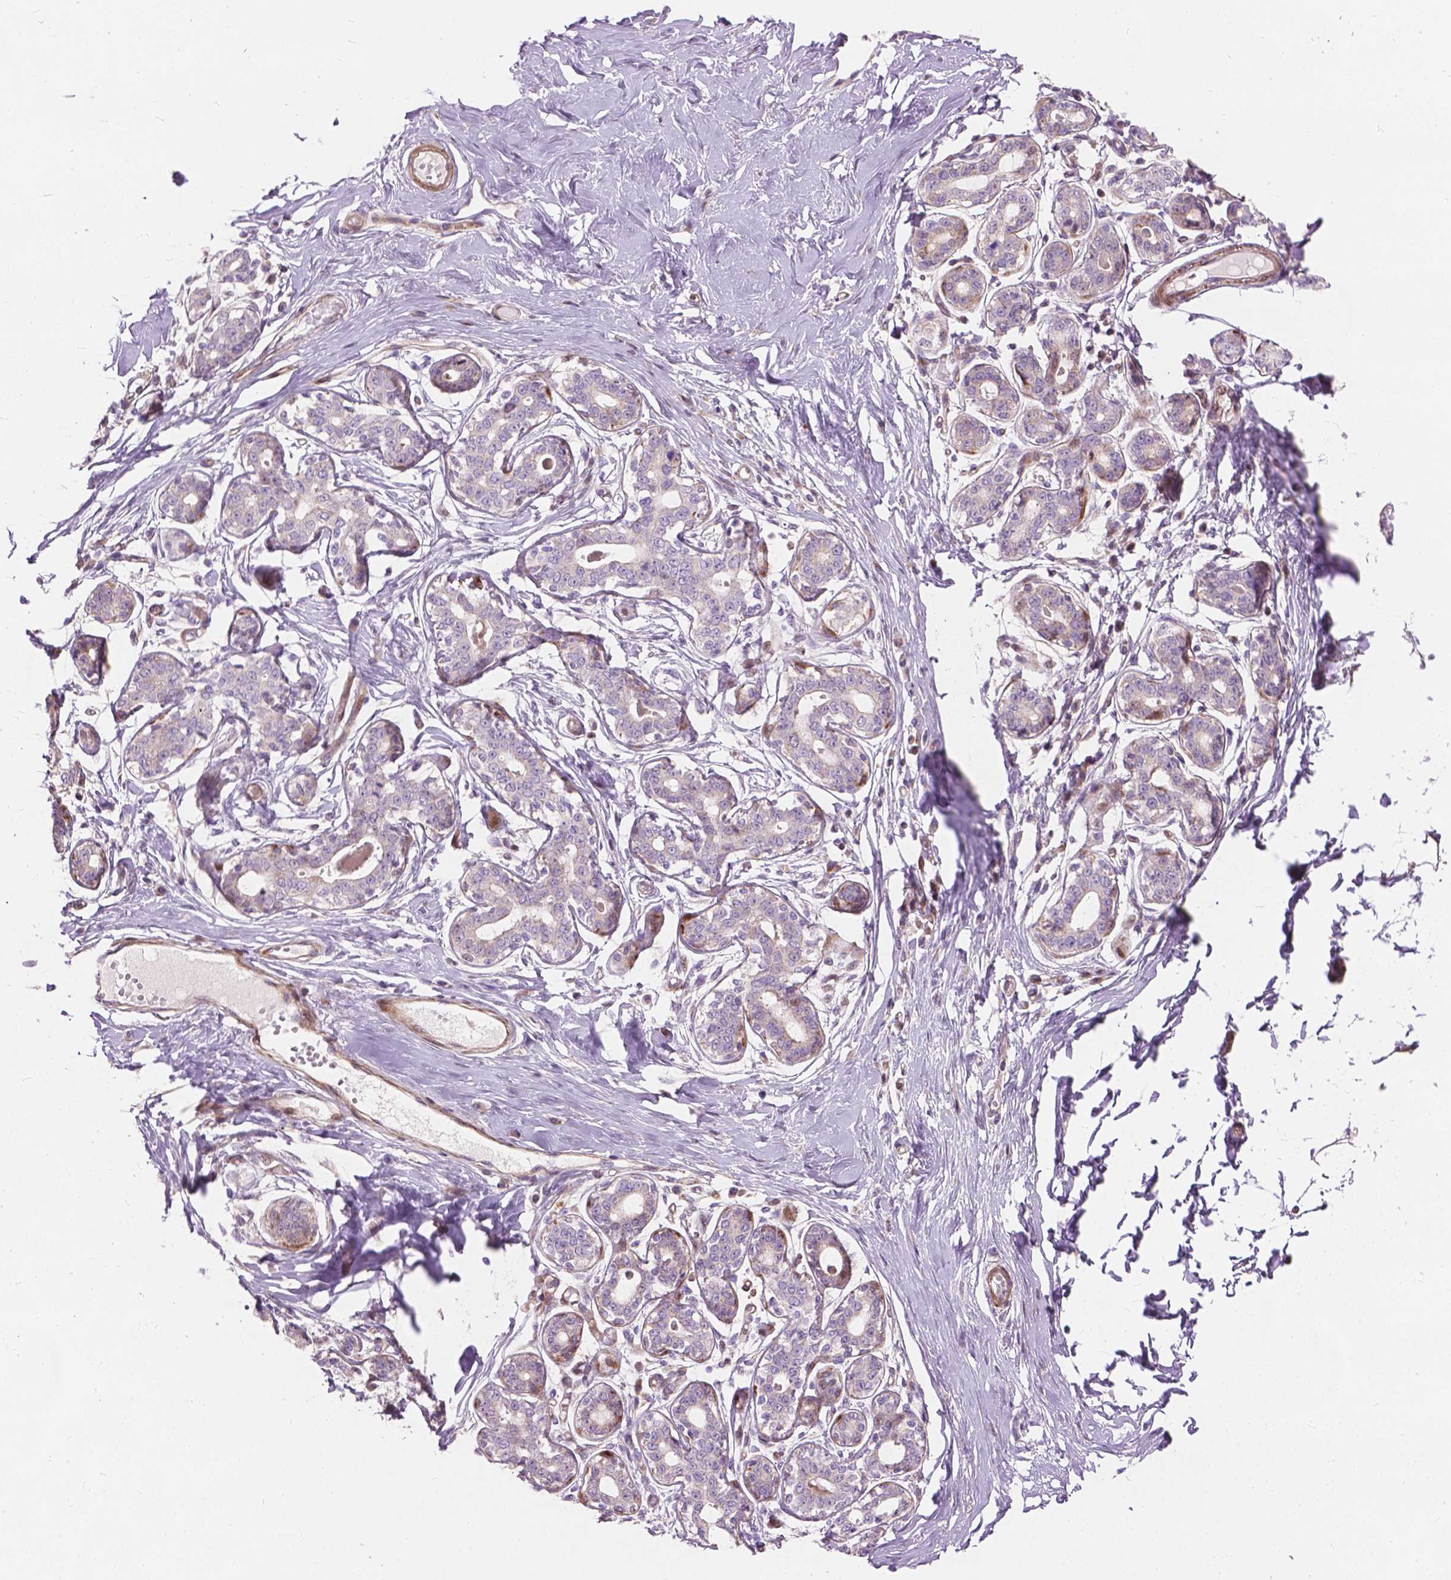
{"staining": {"intensity": "negative", "quantity": "none", "location": "none"}, "tissue": "breast", "cell_type": "Adipocytes", "image_type": "normal", "snomed": [{"axis": "morphology", "description": "Normal tissue, NOS"}, {"axis": "topography", "description": "Skin"}, {"axis": "topography", "description": "Breast"}], "caption": "Breast was stained to show a protein in brown. There is no significant staining in adipocytes. (DAB (3,3'-diaminobenzidine) immunohistochemistry, high magnification).", "gene": "MORN1", "patient": {"sex": "female", "age": 43}}